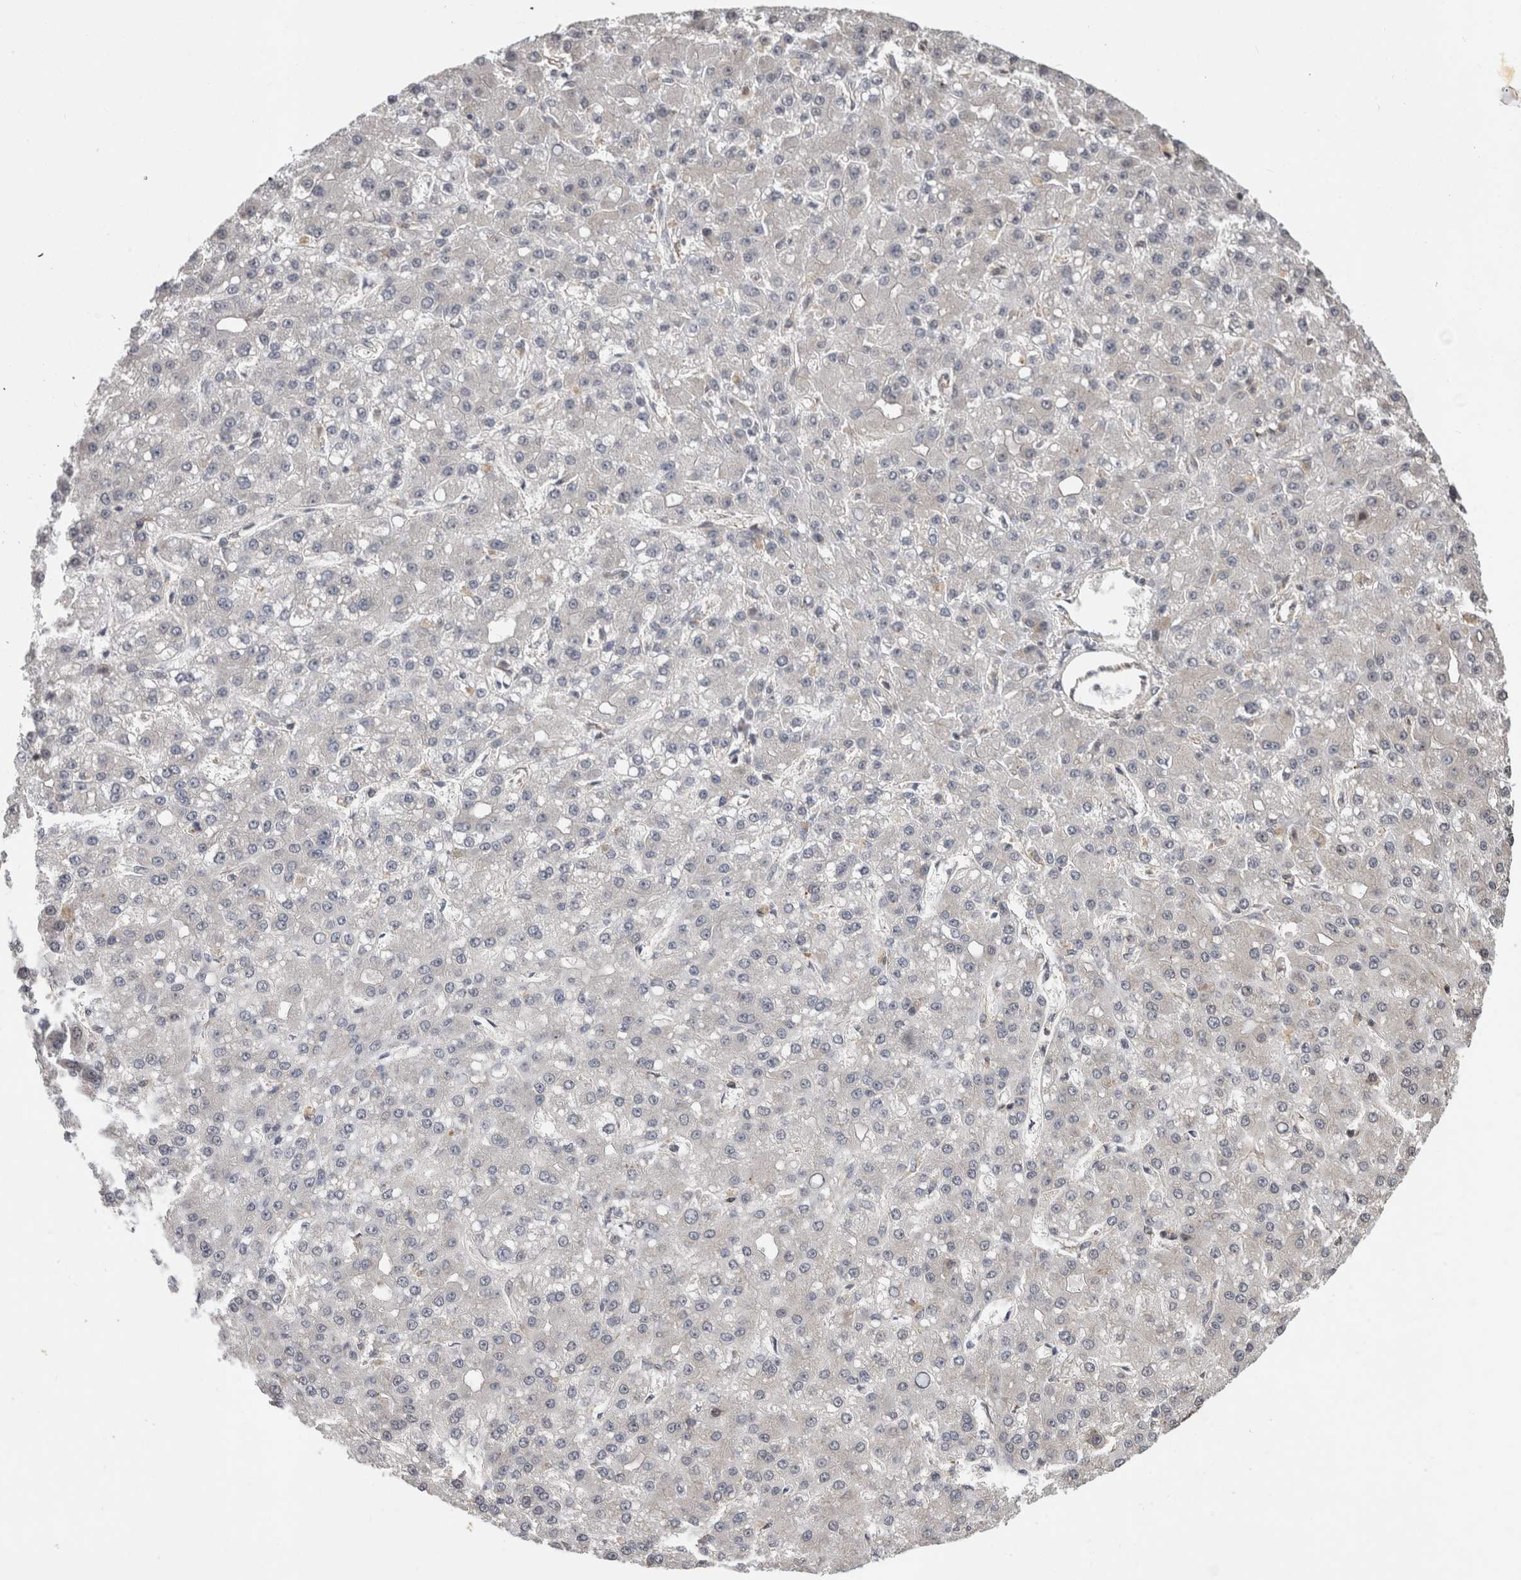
{"staining": {"intensity": "negative", "quantity": "none", "location": "none"}, "tissue": "liver cancer", "cell_type": "Tumor cells", "image_type": "cancer", "snomed": [{"axis": "morphology", "description": "Carcinoma, Hepatocellular, NOS"}, {"axis": "topography", "description": "Liver"}], "caption": "This is an IHC histopathology image of human liver cancer. There is no positivity in tumor cells.", "gene": "PARP6", "patient": {"sex": "male", "age": 67}}